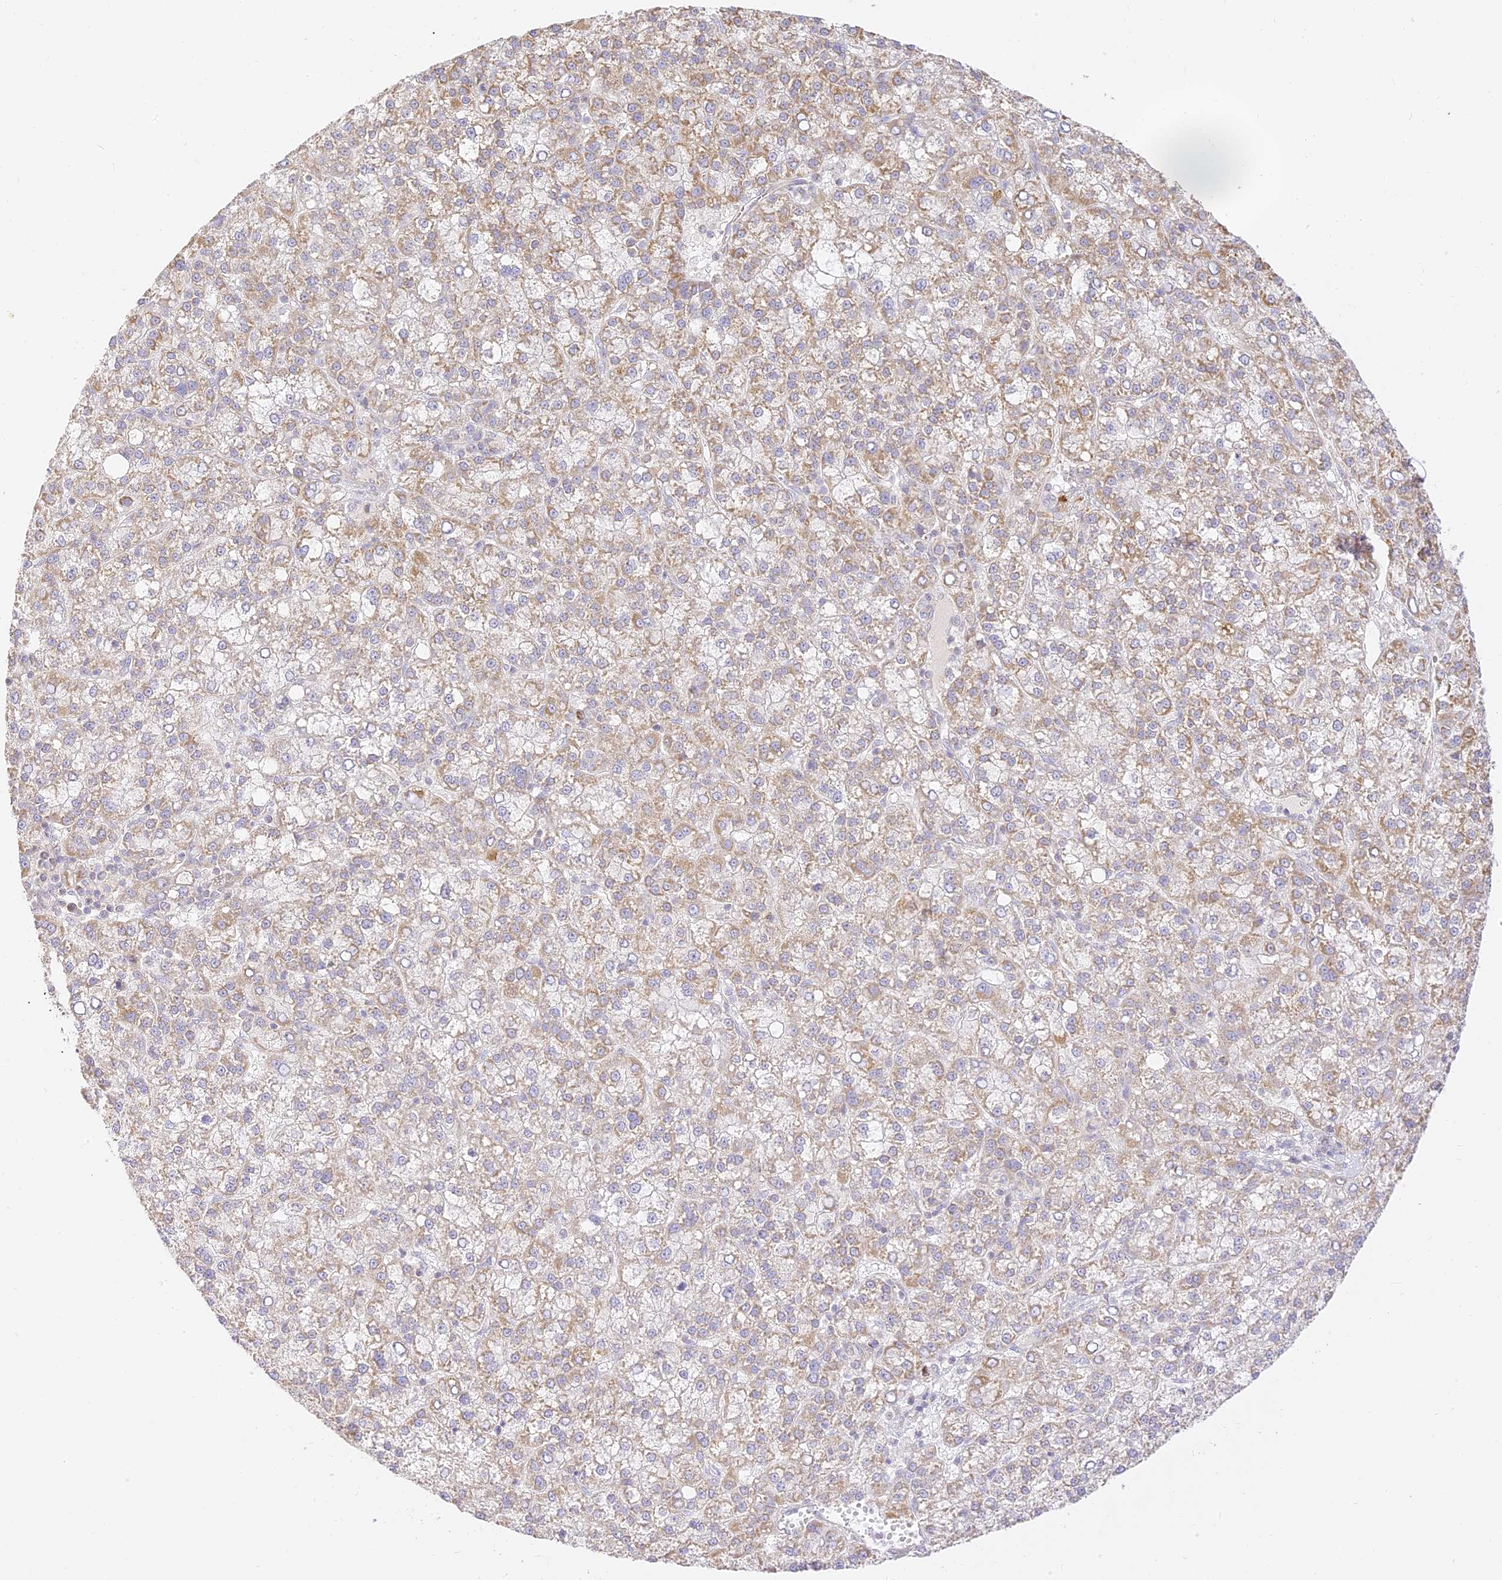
{"staining": {"intensity": "weak", "quantity": "25%-75%", "location": "cytoplasmic/membranous"}, "tissue": "liver cancer", "cell_type": "Tumor cells", "image_type": "cancer", "snomed": [{"axis": "morphology", "description": "Carcinoma, Hepatocellular, NOS"}, {"axis": "topography", "description": "Liver"}], "caption": "Liver cancer stained for a protein reveals weak cytoplasmic/membranous positivity in tumor cells.", "gene": "LRRC15", "patient": {"sex": "female", "age": 58}}